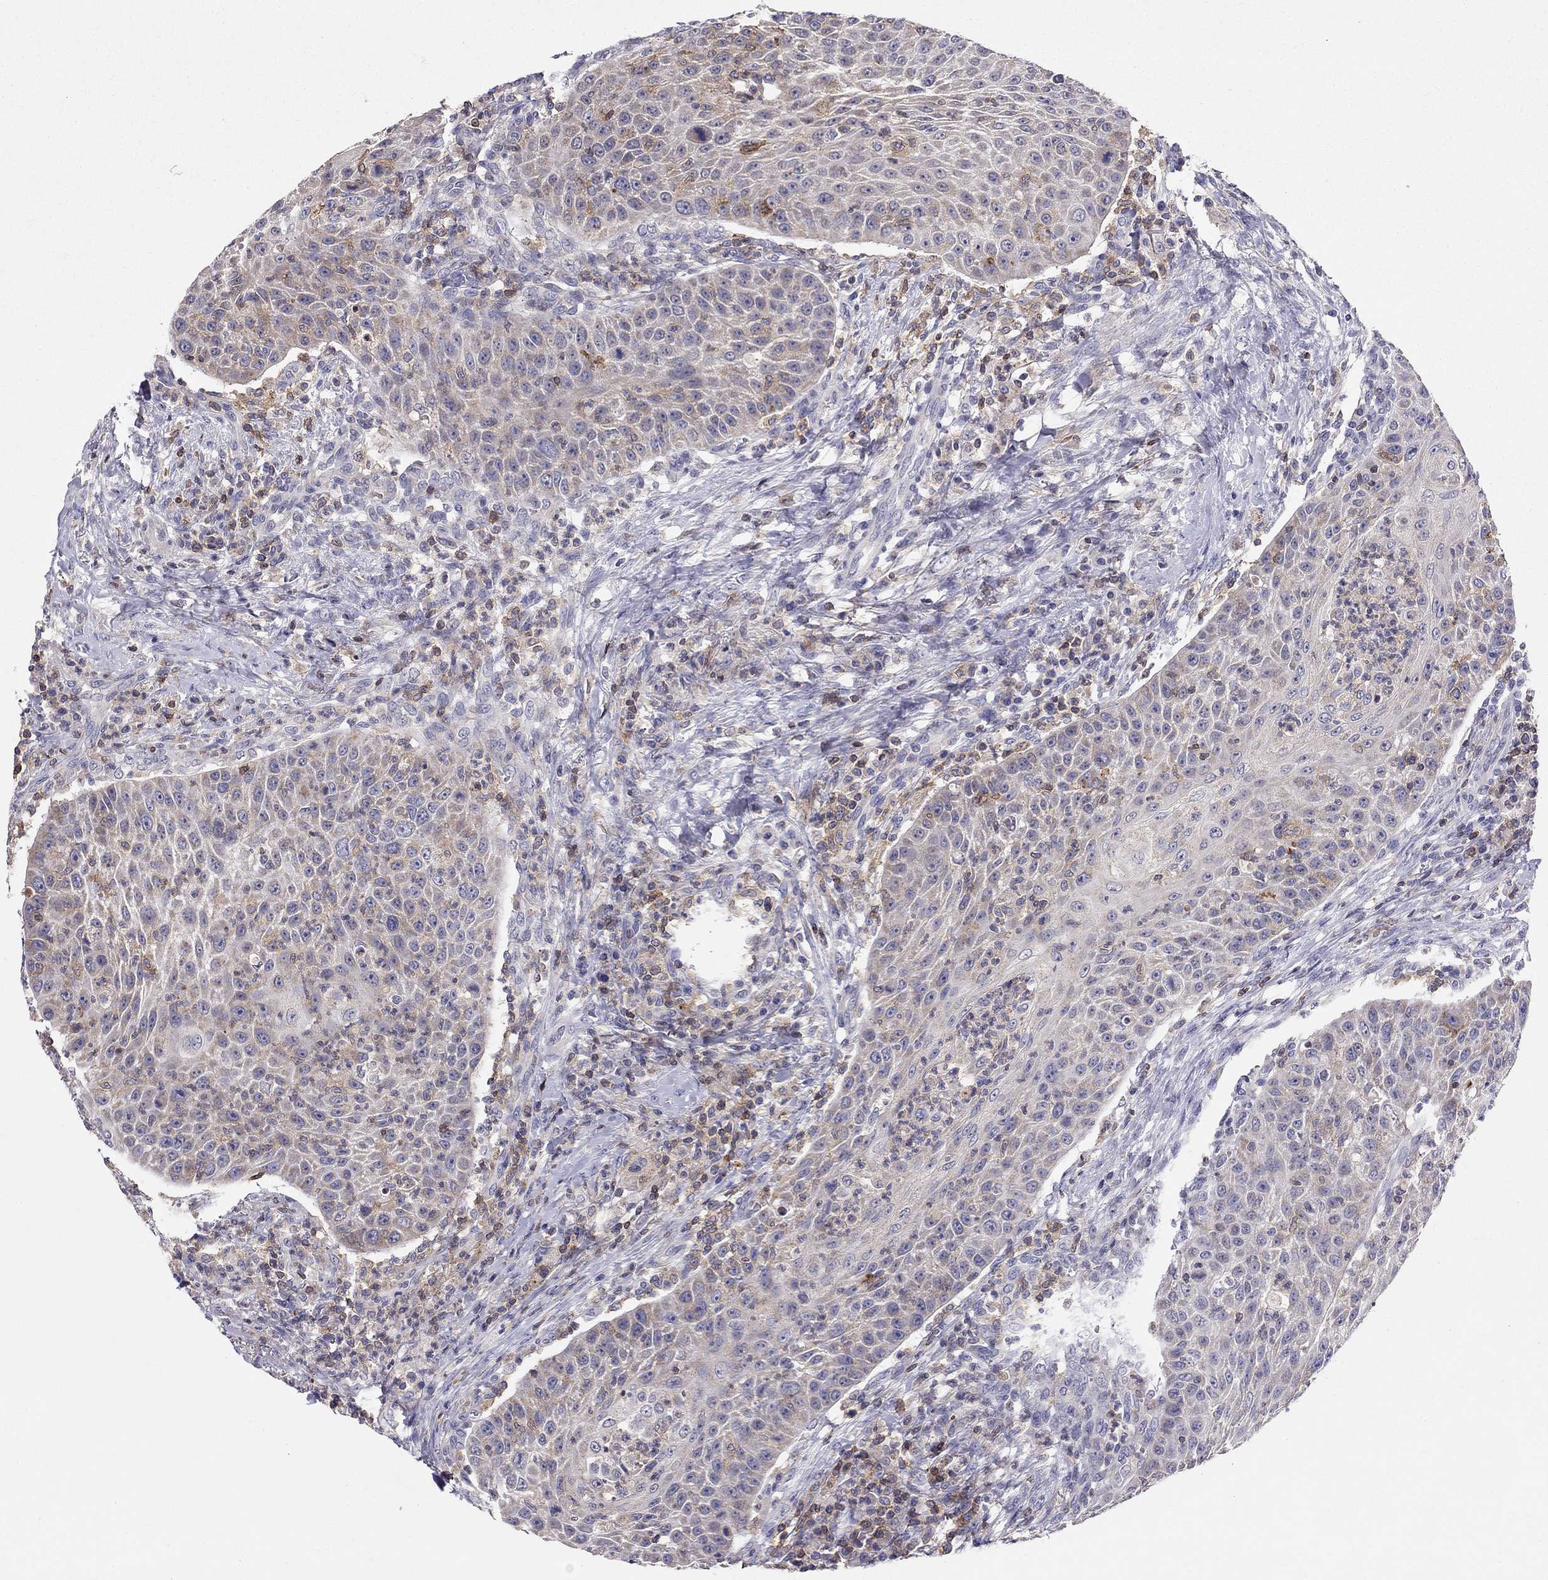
{"staining": {"intensity": "weak", "quantity": "<25%", "location": "cytoplasmic/membranous"}, "tissue": "head and neck cancer", "cell_type": "Tumor cells", "image_type": "cancer", "snomed": [{"axis": "morphology", "description": "Squamous cell carcinoma, NOS"}, {"axis": "topography", "description": "Head-Neck"}], "caption": "The micrograph reveals no staining of tumor cells in squamous cell carcinoma (head and neck).", "gene": "CITED1", "patient": {"sex": "male", "age": 69}}